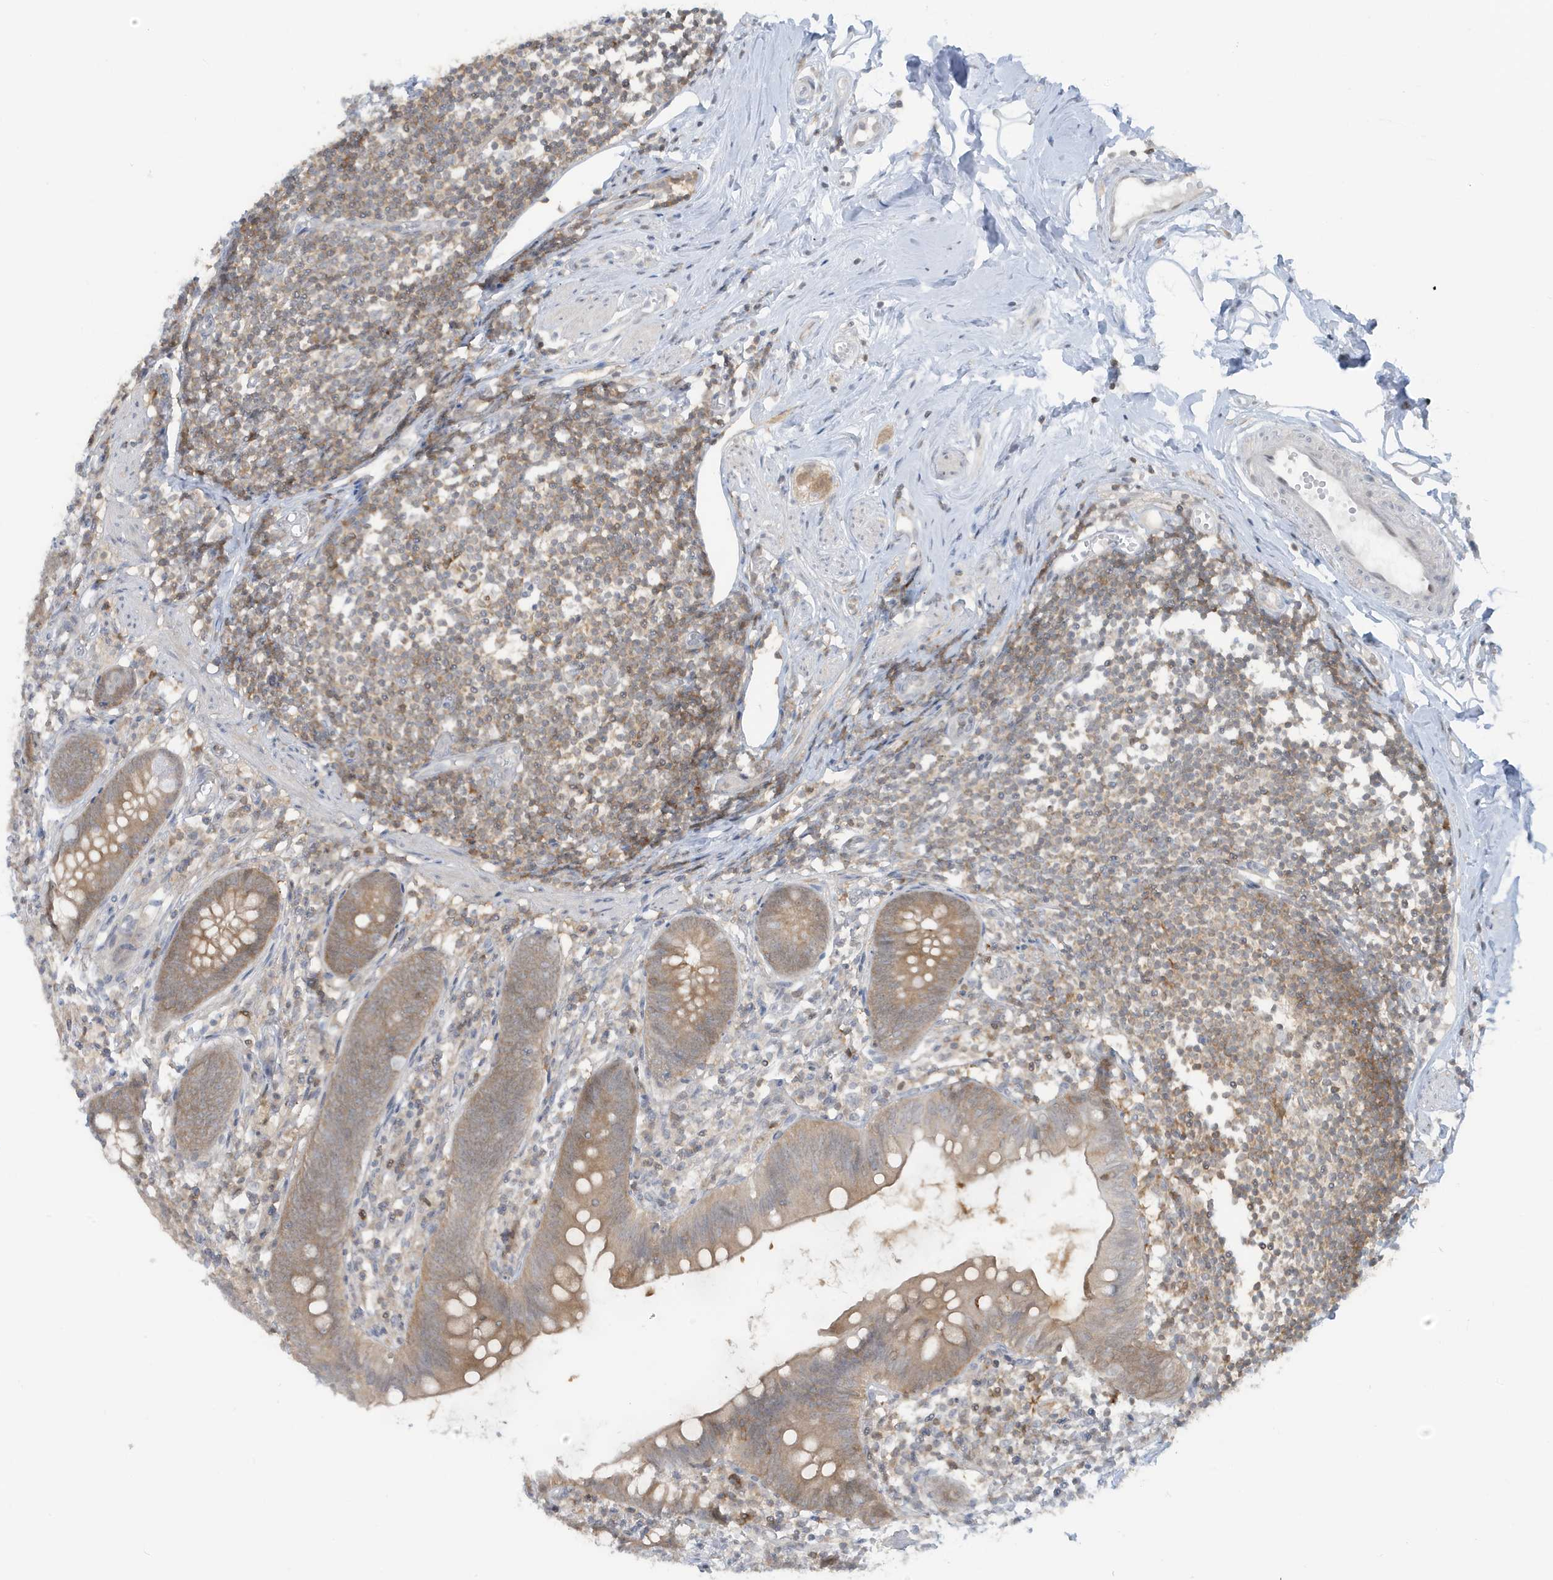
{"staining": {"intensity": "moderate", "quantity": "25%-75%", "location": "cytoplasmic/membranous"}, "tissue": "appendix", "cell_type": "Glandular cells", "image_type": "normal", "snomed": [{"axis": "morphology", "description": "Normal tissue, NOS"}, {"axis": "topography", "description": "Appendix"}], "caption": "Protein expression analysis of unremarkable human appendix reveals moderate cytoplasmic/membranous staining in approximately 25%-75% of glandular cells. Immunohistochemistry (ihc) stains the protein of interest in brown and the nuclei are stained blue.", "gene": "OGA", "patient": {"sex": "female", "age": 62}}